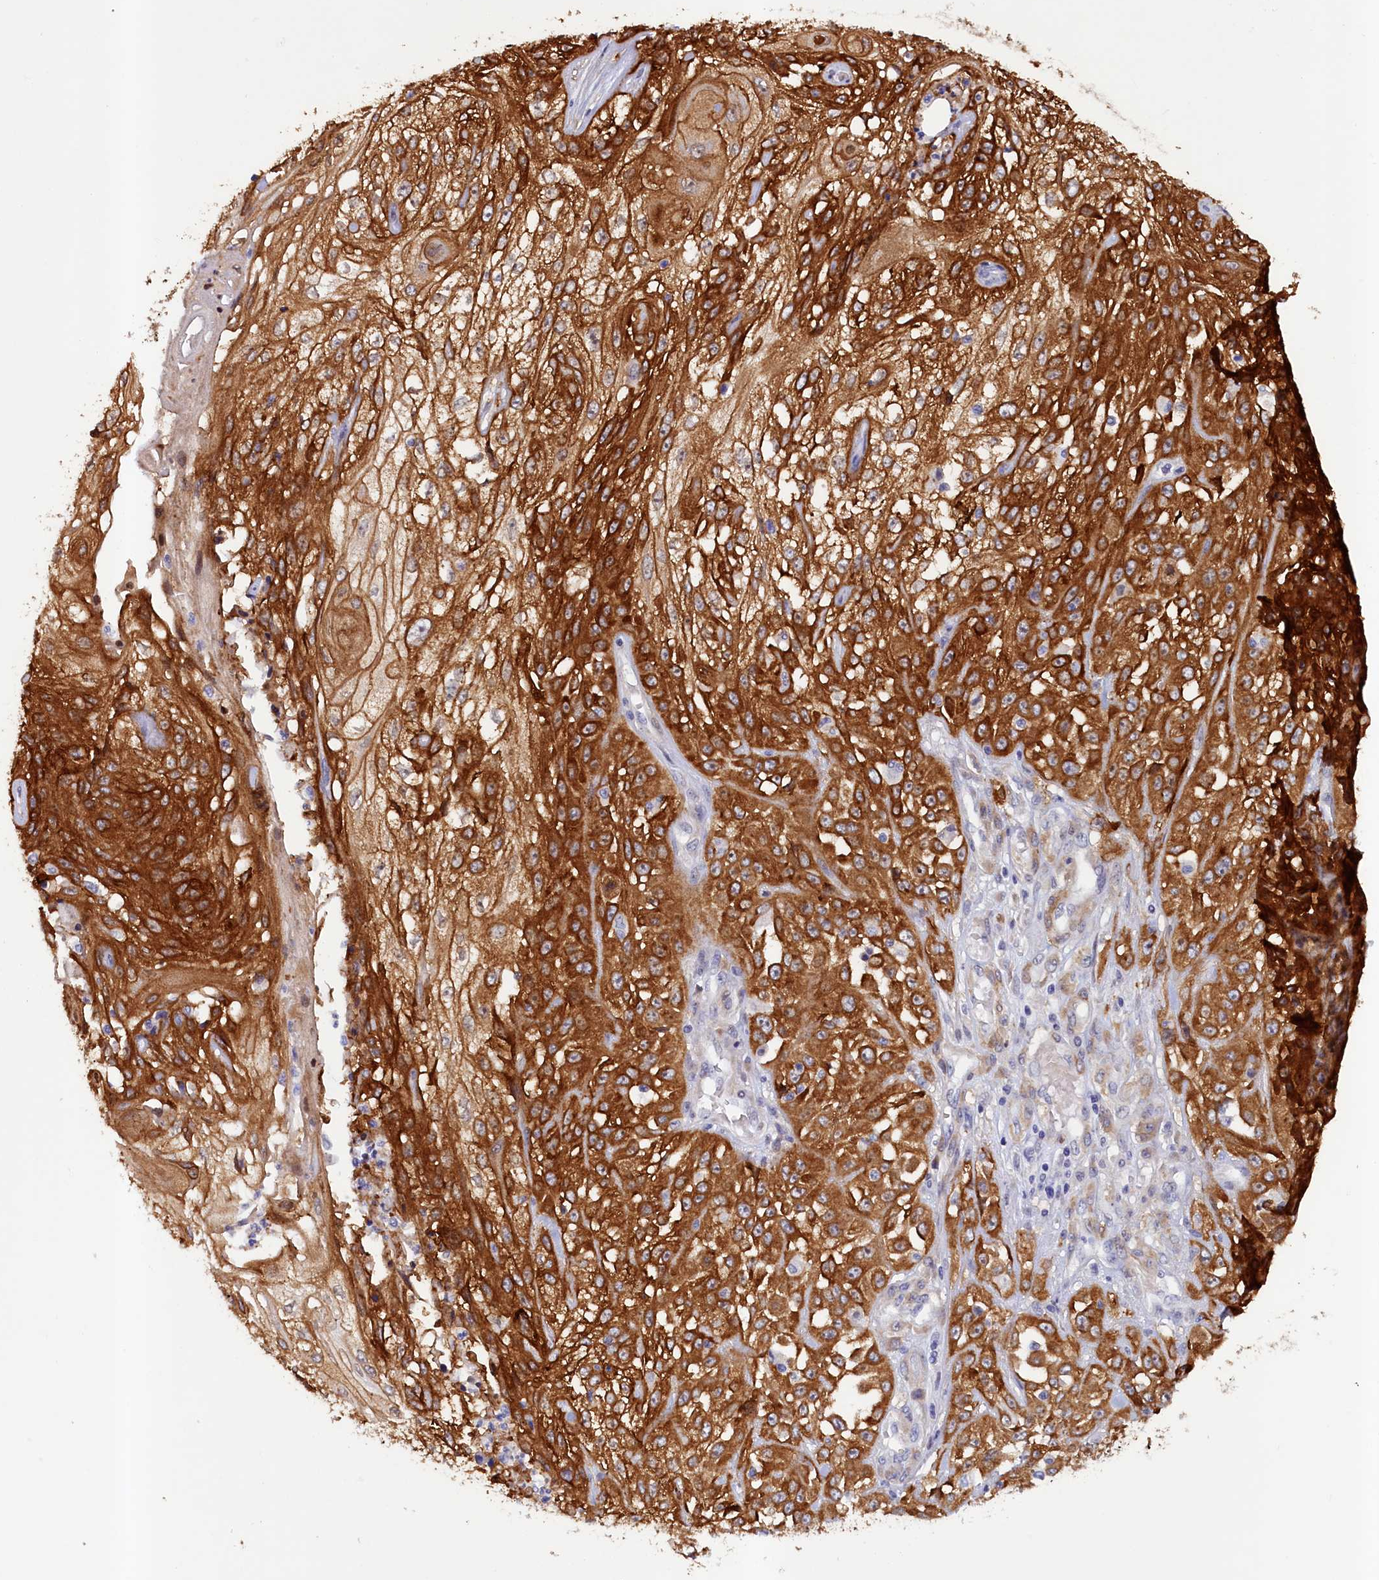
{"staining": {"intensity": "strong", "quantity": ">75%", "location": "cytoplasmic/membranous"}, "tissue": "skin cancer", "cell_type": "Tumor cells", "image_type": "cancer", "snomed": [{"axis": "morphology", "description": "Squamous cell carcinoma, NOS"}, {"axis": "morphology", "description": "Squamous cell carcinoma, metastatic, NOS"}, {"axis": "topography", "description": "Skin"}, {"axis": "topography", "description": "Lymph node"}], "caption": "Immunohistochemical staining of squamous cell carcinoma (skin) demonstrates strong cytoplasmic/membranous protein expression in about >75% of tumor cells. Ihc stains the protein in brown and the nuclei are stained blue.", "gene": "PACSIN3", "patient": {"sex": "male", "age": 75}}